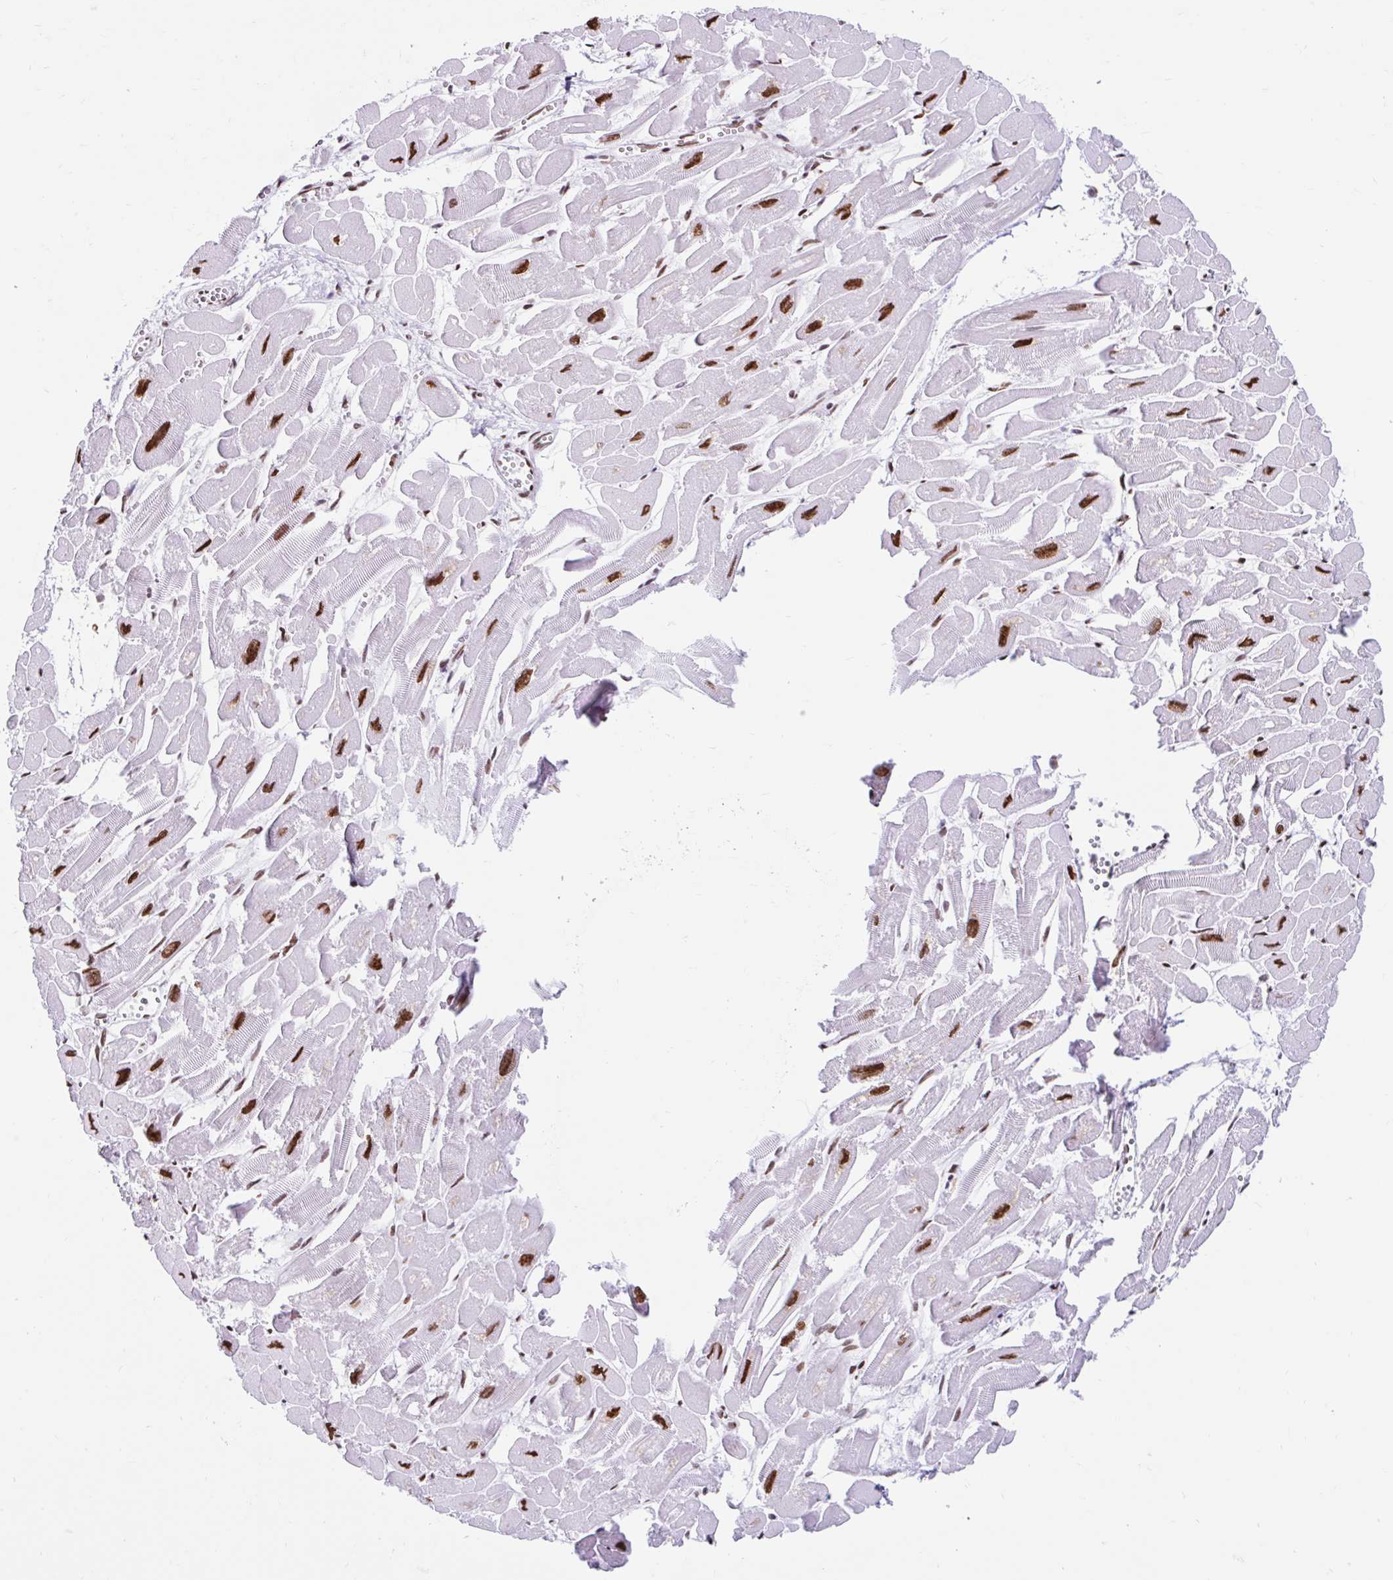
{"staining": {"intensity": "strong", "quantity": ">75%", "location": "nuclear"}, "tissue": "heart muscle", "cell_type": "Cardiomyocytes", "image_type": "normal", "snomed": [{"axis": "morphology", "description": "Normal tissue, NOS"}, {"axis": "topography", "description": "Heart"}], "caption": "Immunohistochemical staining of unremarkable heart muscle shows >75% levels of strong nuclear protein staining in approximately >75% of cardiomyocytes.", "gene": "KHDRBS1", "patient": {"sex": "male", "age": 54}}